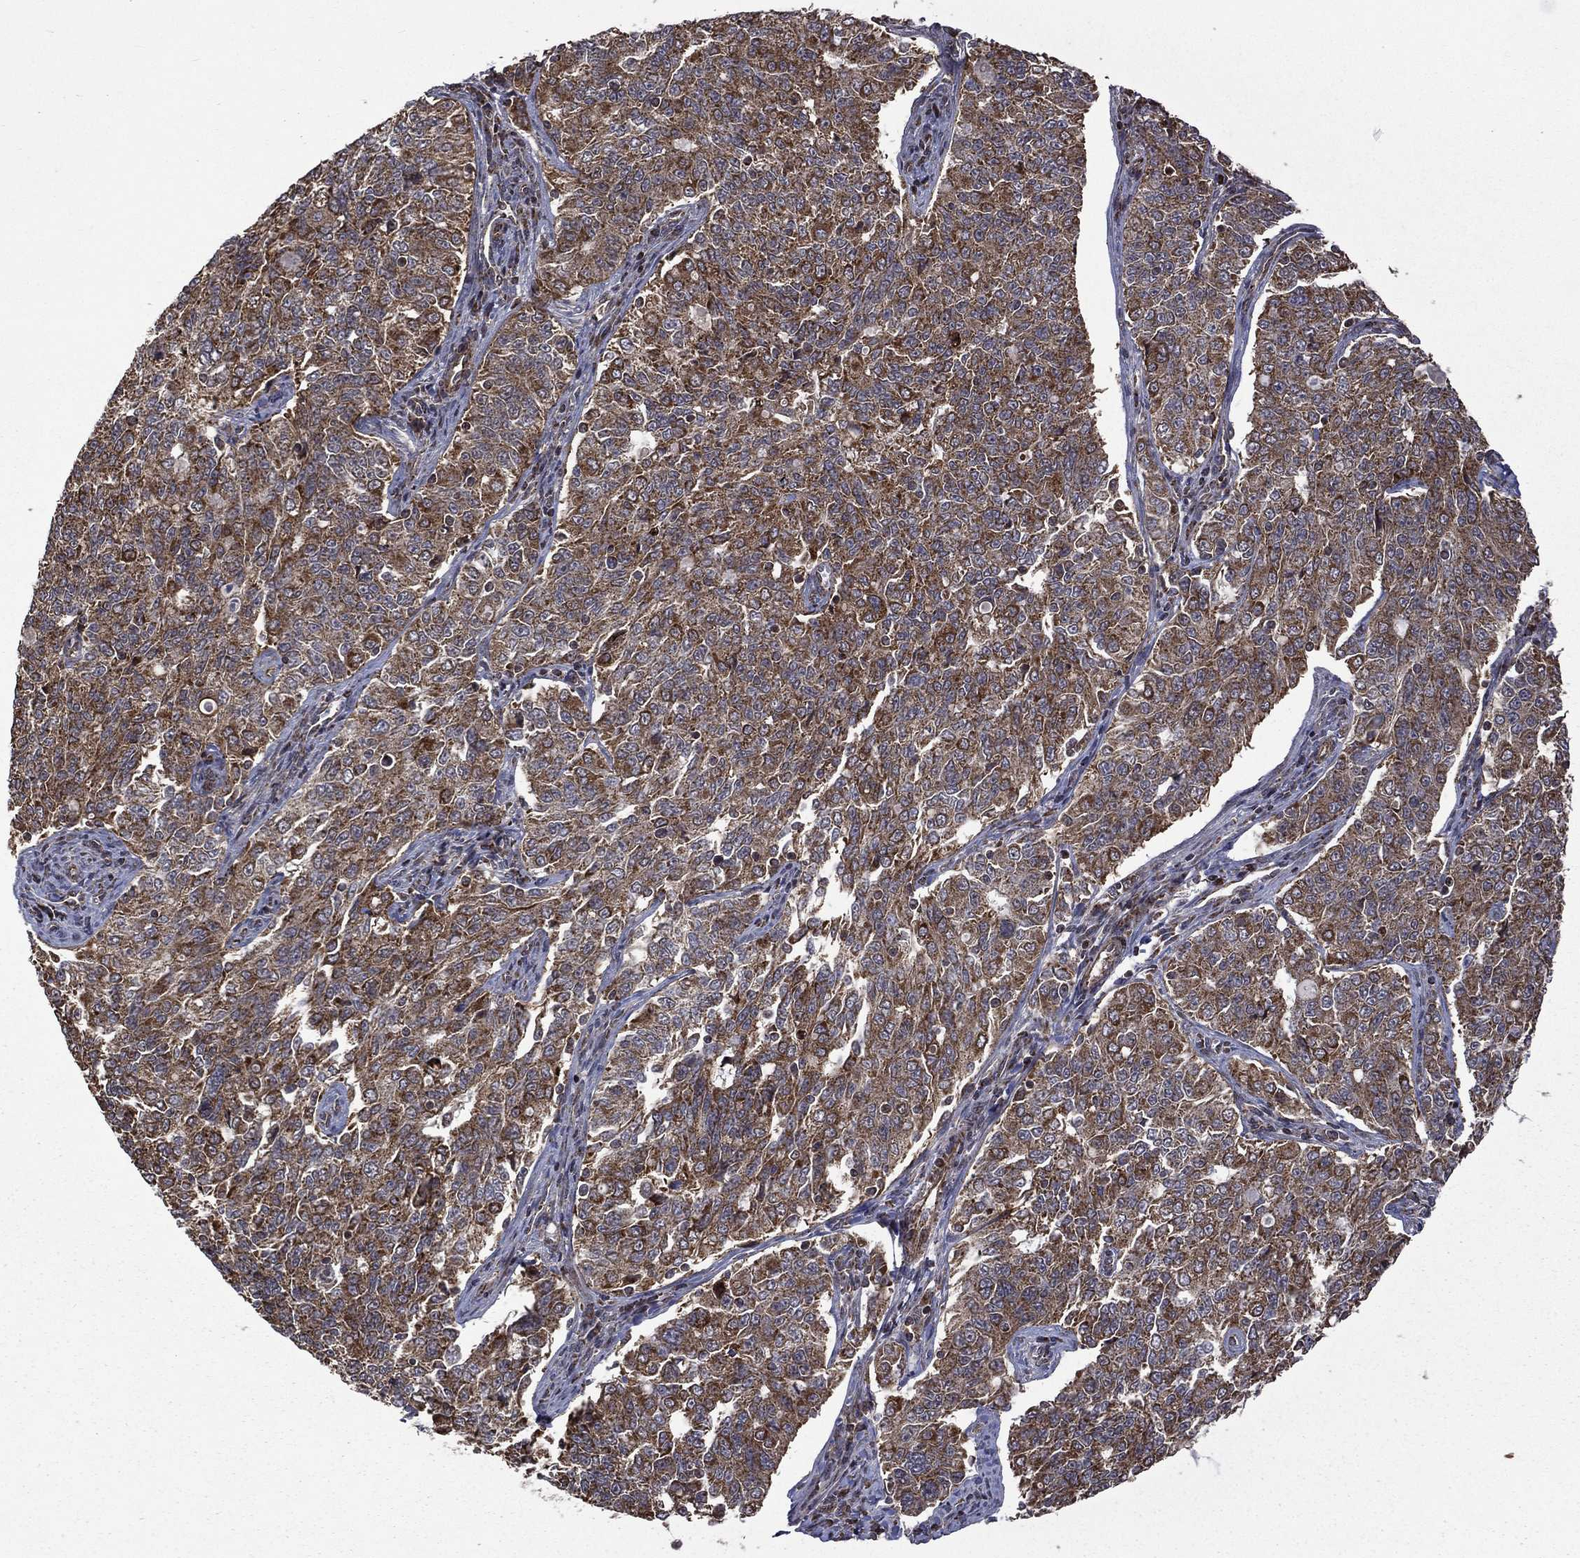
{"staining": {"intensity": "strong", "quantity": ">75%", "location": "cytoplasmic/membranous"}, "tissue": "endometrial cancer", "cell_type": "Tumor cells", "image_type": "cancer", "snomed": [{"axis": "morphology", "description": "Adenocarcinoma, NOS"}, {"axis": "topography", "description": "Endometrium"}], "caption": "Endometrial cancer tissue displays strong cytoplasmic/membranous expression in approximately >75% of tumor cells, visualized by immunohistochemistry.", "gene": "GIMAP6", "patient": {"sex": "female", "age": 43}}